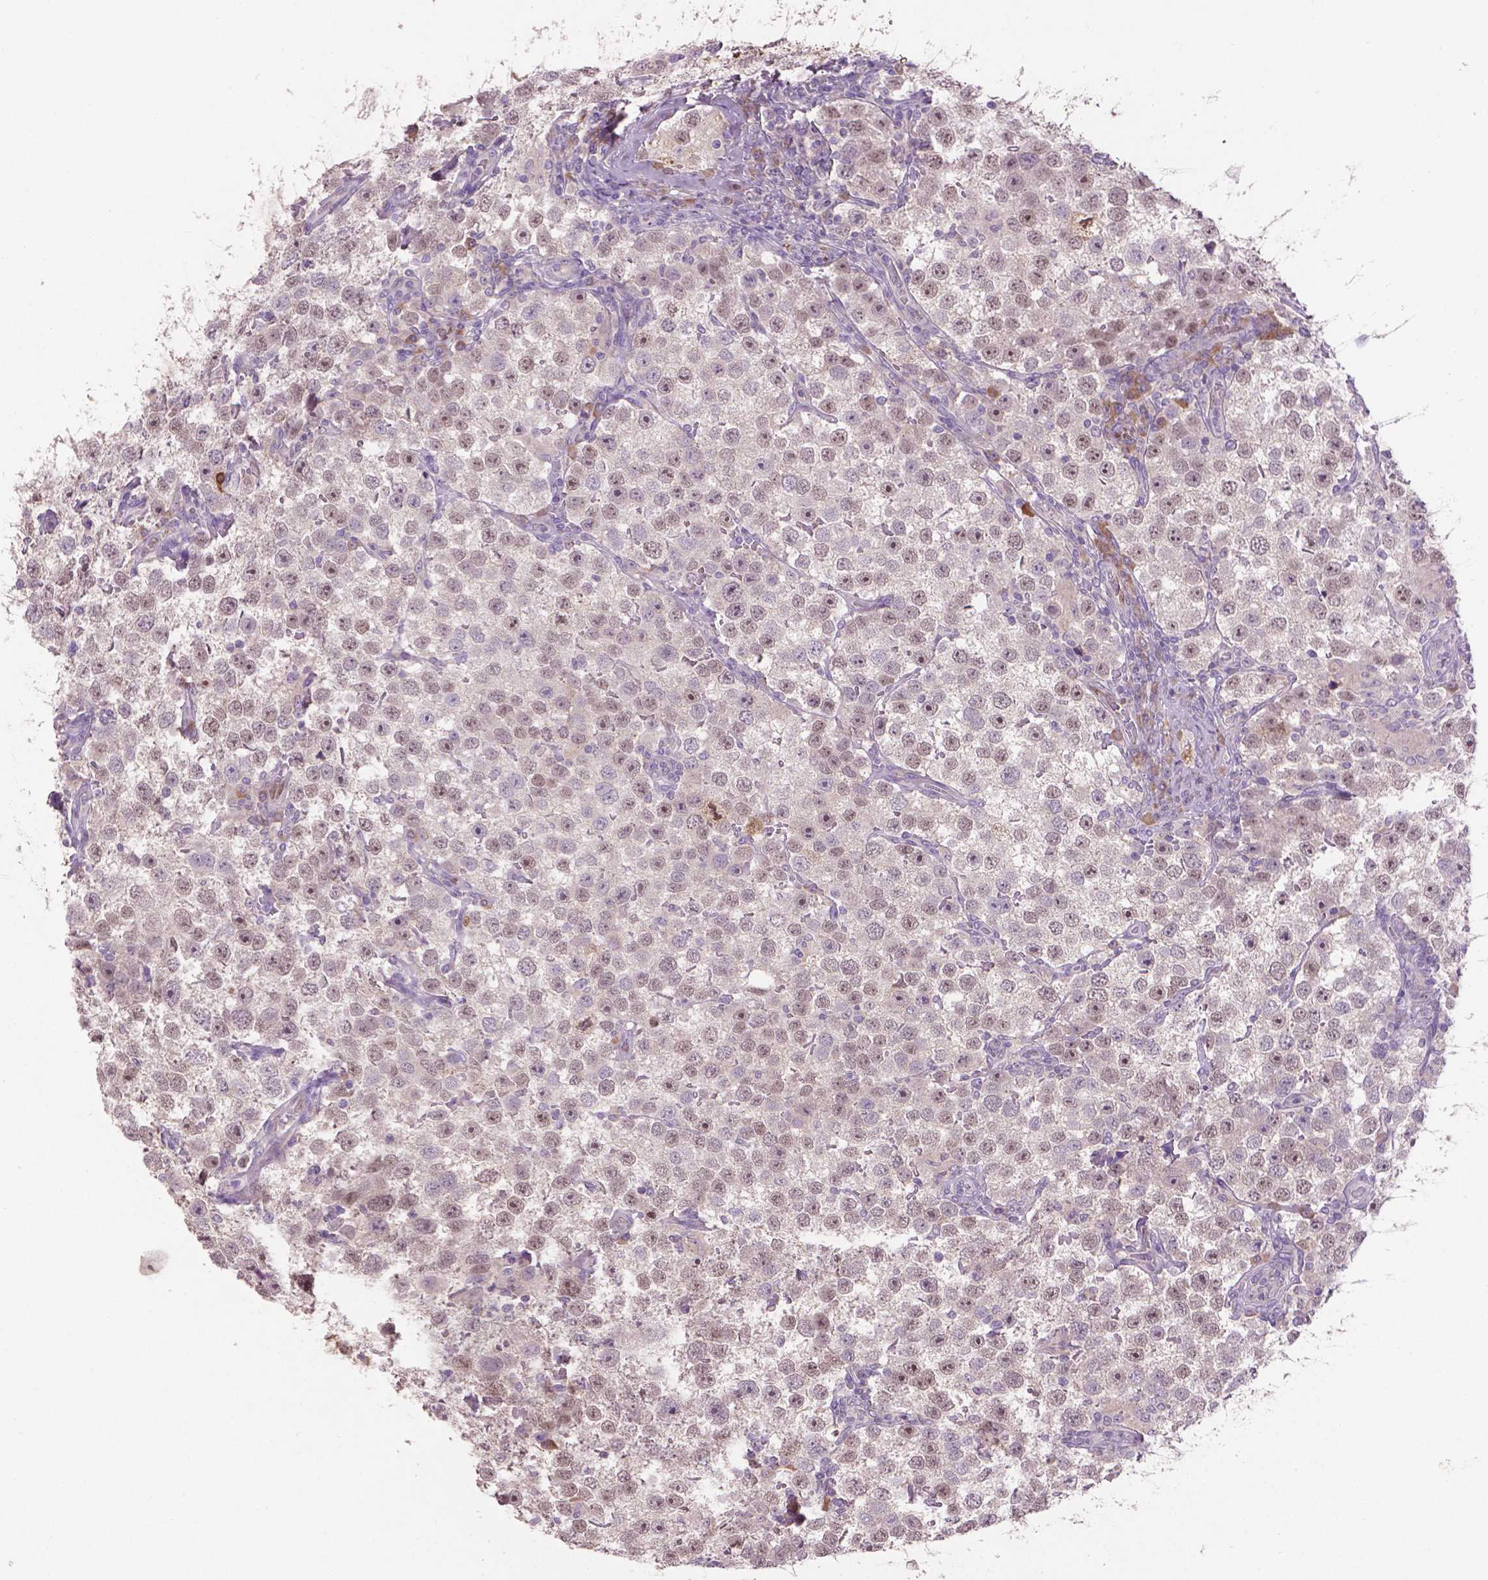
{"staining": {"intensity": "weak", "quantity": "25%-75%", "location": "cytoplasmic/membranous,nuclear"}, "tissue": "testis cancer", "cell_type": "Tumor cells", "image_type": "cancer", "snomed": [{"axis": "morphology", "description": "Seminoma, NOS"}, {"axis": "topography", "description": "Testis"}], "caption": "Testis cancer (seminoma) tissue reveals weak cytoplasmic/membranous and nuclear expression in approximately 25%-75% of tumor cells, visualized by immunohistochemistry.", "gene": "SOX17", "patient": {"sex": "male", "age": 37}}